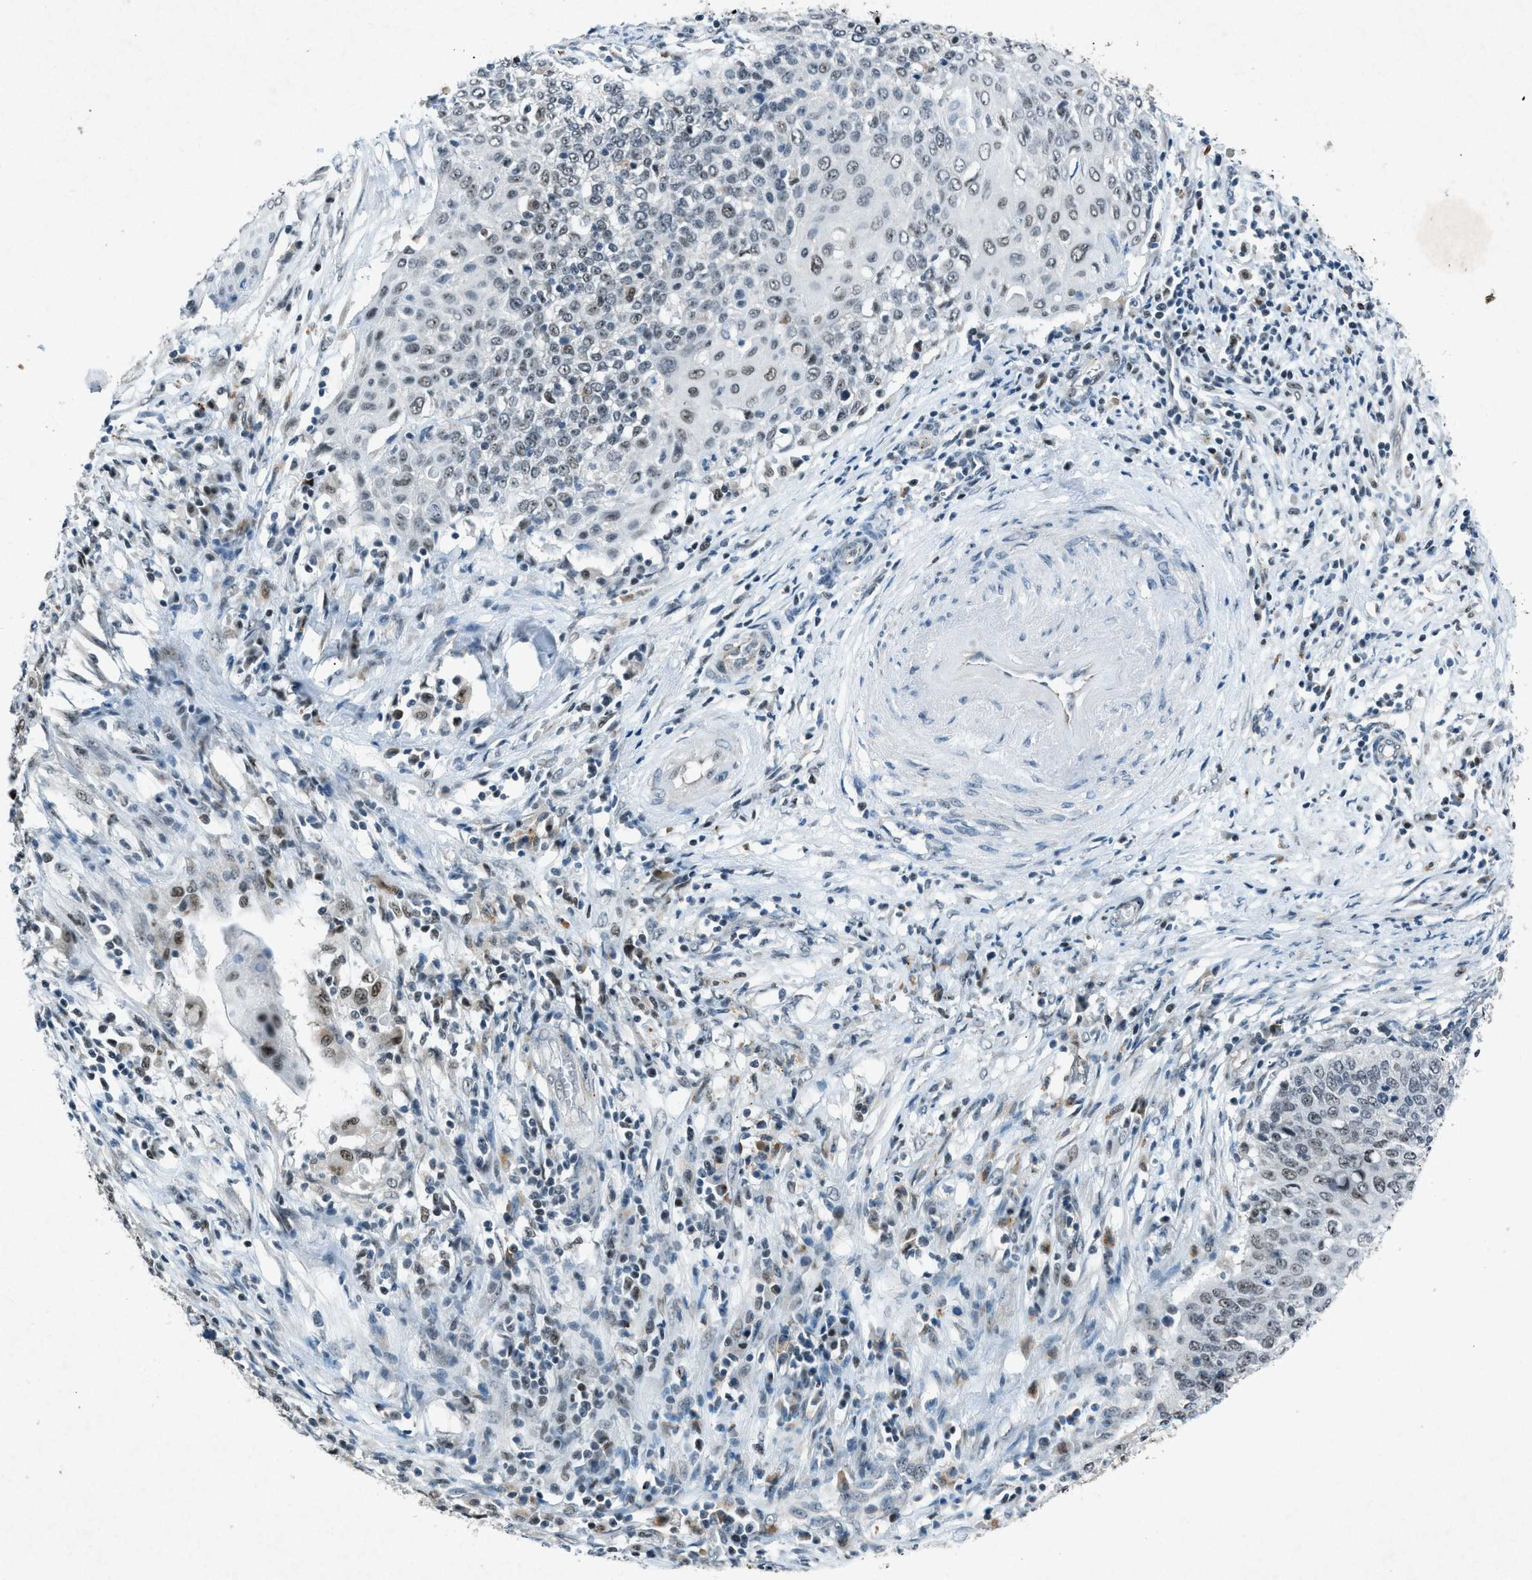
{"staining": {"intensity": "weak", "quantity": "25%-75%", "location": "nuclear"}, "tissue": "cervical cancer", "cell_type": "Tumor cells", "image_type": "cancer", "snomed": [{"axis": "morphology", "description": "Squamous cell carcinoma, NOS"}, {"axis": "topography", "description": "Cervix"}], "caption": "Immunohistochemical staining of squamous cell carcinoma (cervical) reveals low levels of weak nuclear protein staining in about 25%-75% of tumor cells.", "gene": "ADCY1", "patient": {"sex": "female", "age": 39}}